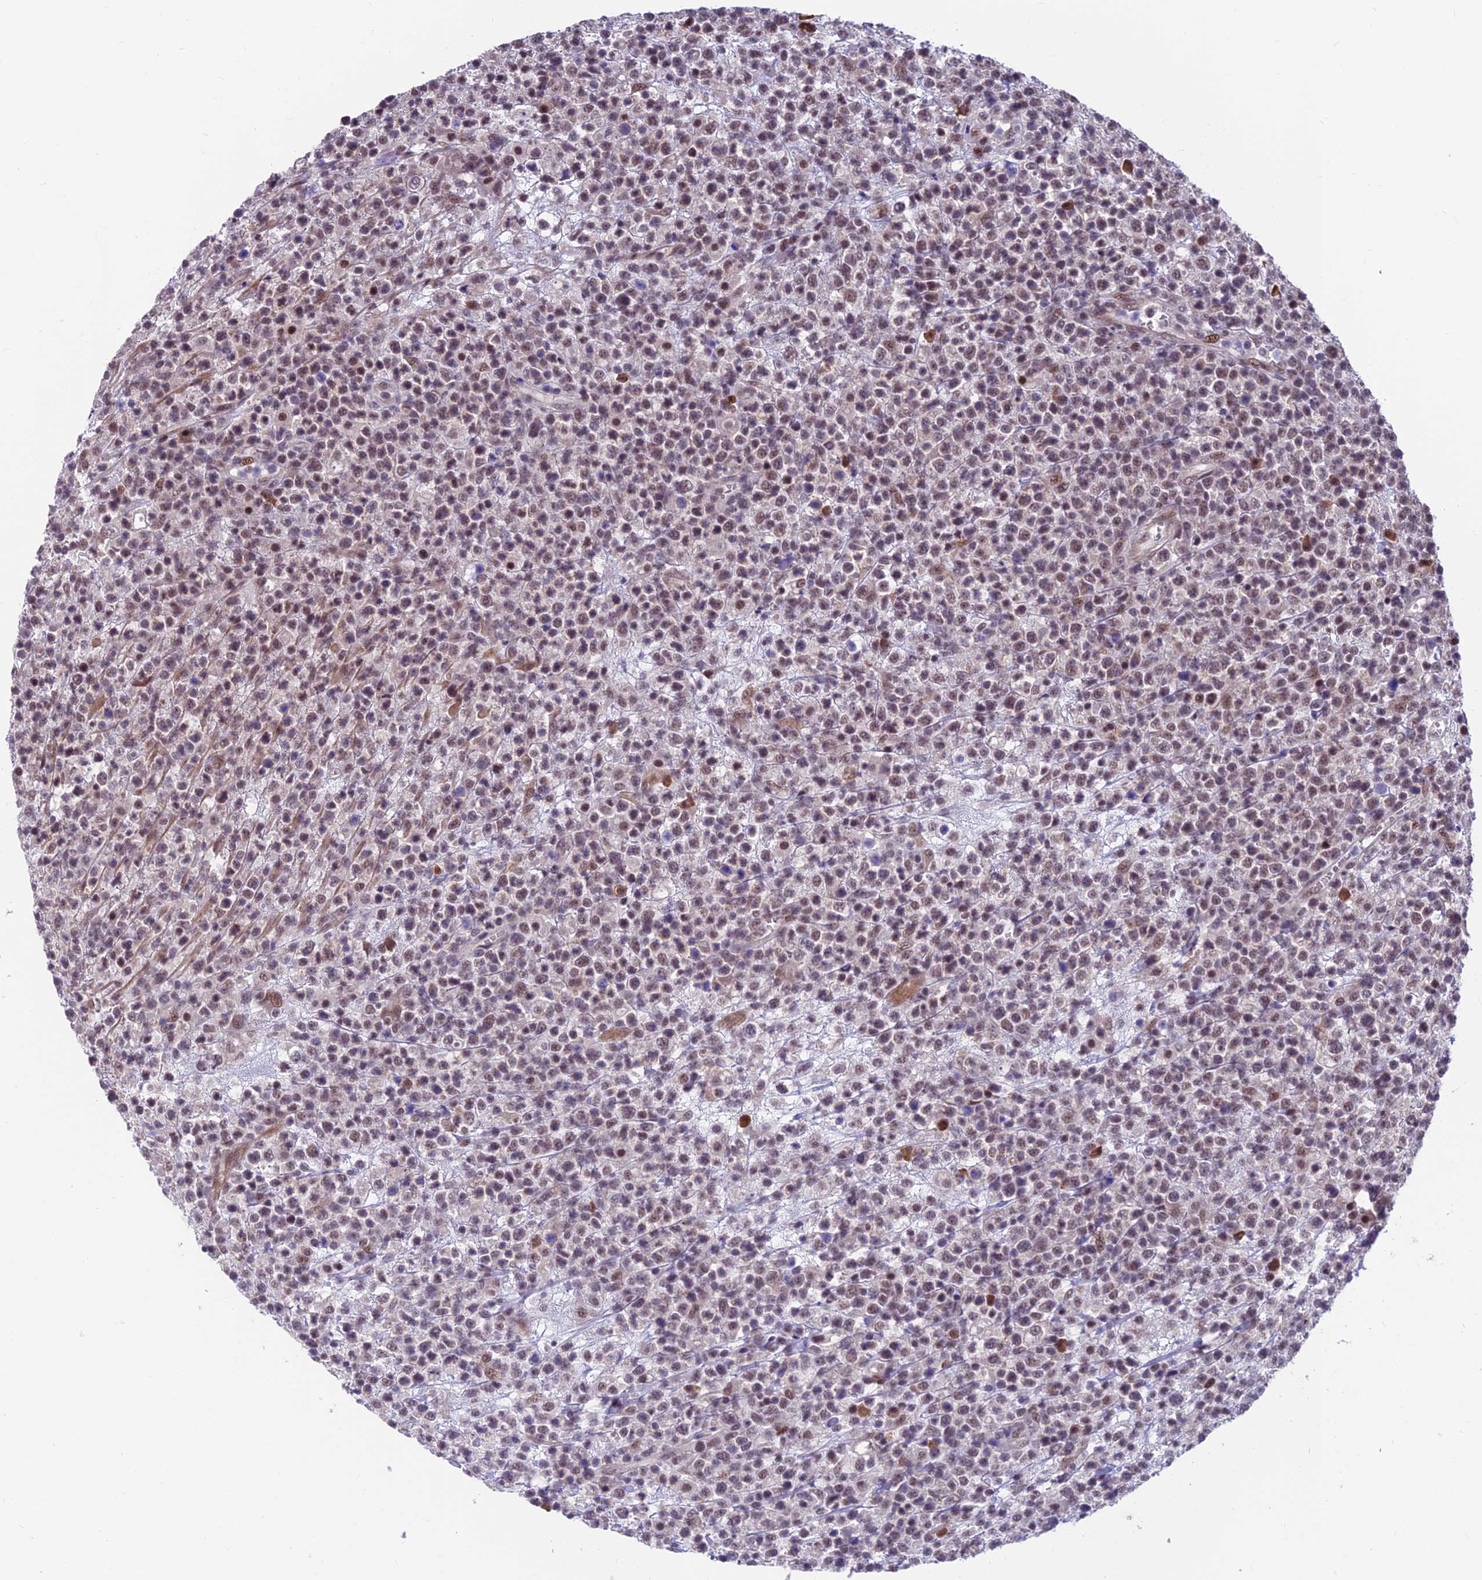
{"staining": {"intensity": "weak", "quantity": ">75%", "location": "nuclear"}, "tissue": "lymphoma", "cell_type": "Tumor cells", "image_type": "cancer", "snomed": [{"axis": "morphology", "description": "Malignant lymphoma, non-Hodgkin's type, High grade"}, {"axis": "topography", "description": "Colon"}], "caption": "The histopathology image reveals a brown stain indicating the presence of a protein in the nuclear of tumor cells in malignant lymphoma, non-Hodgkin's type (high-grade).", "gene": "KIAA1191", "patient": {"sex": "female", "age": 53}}